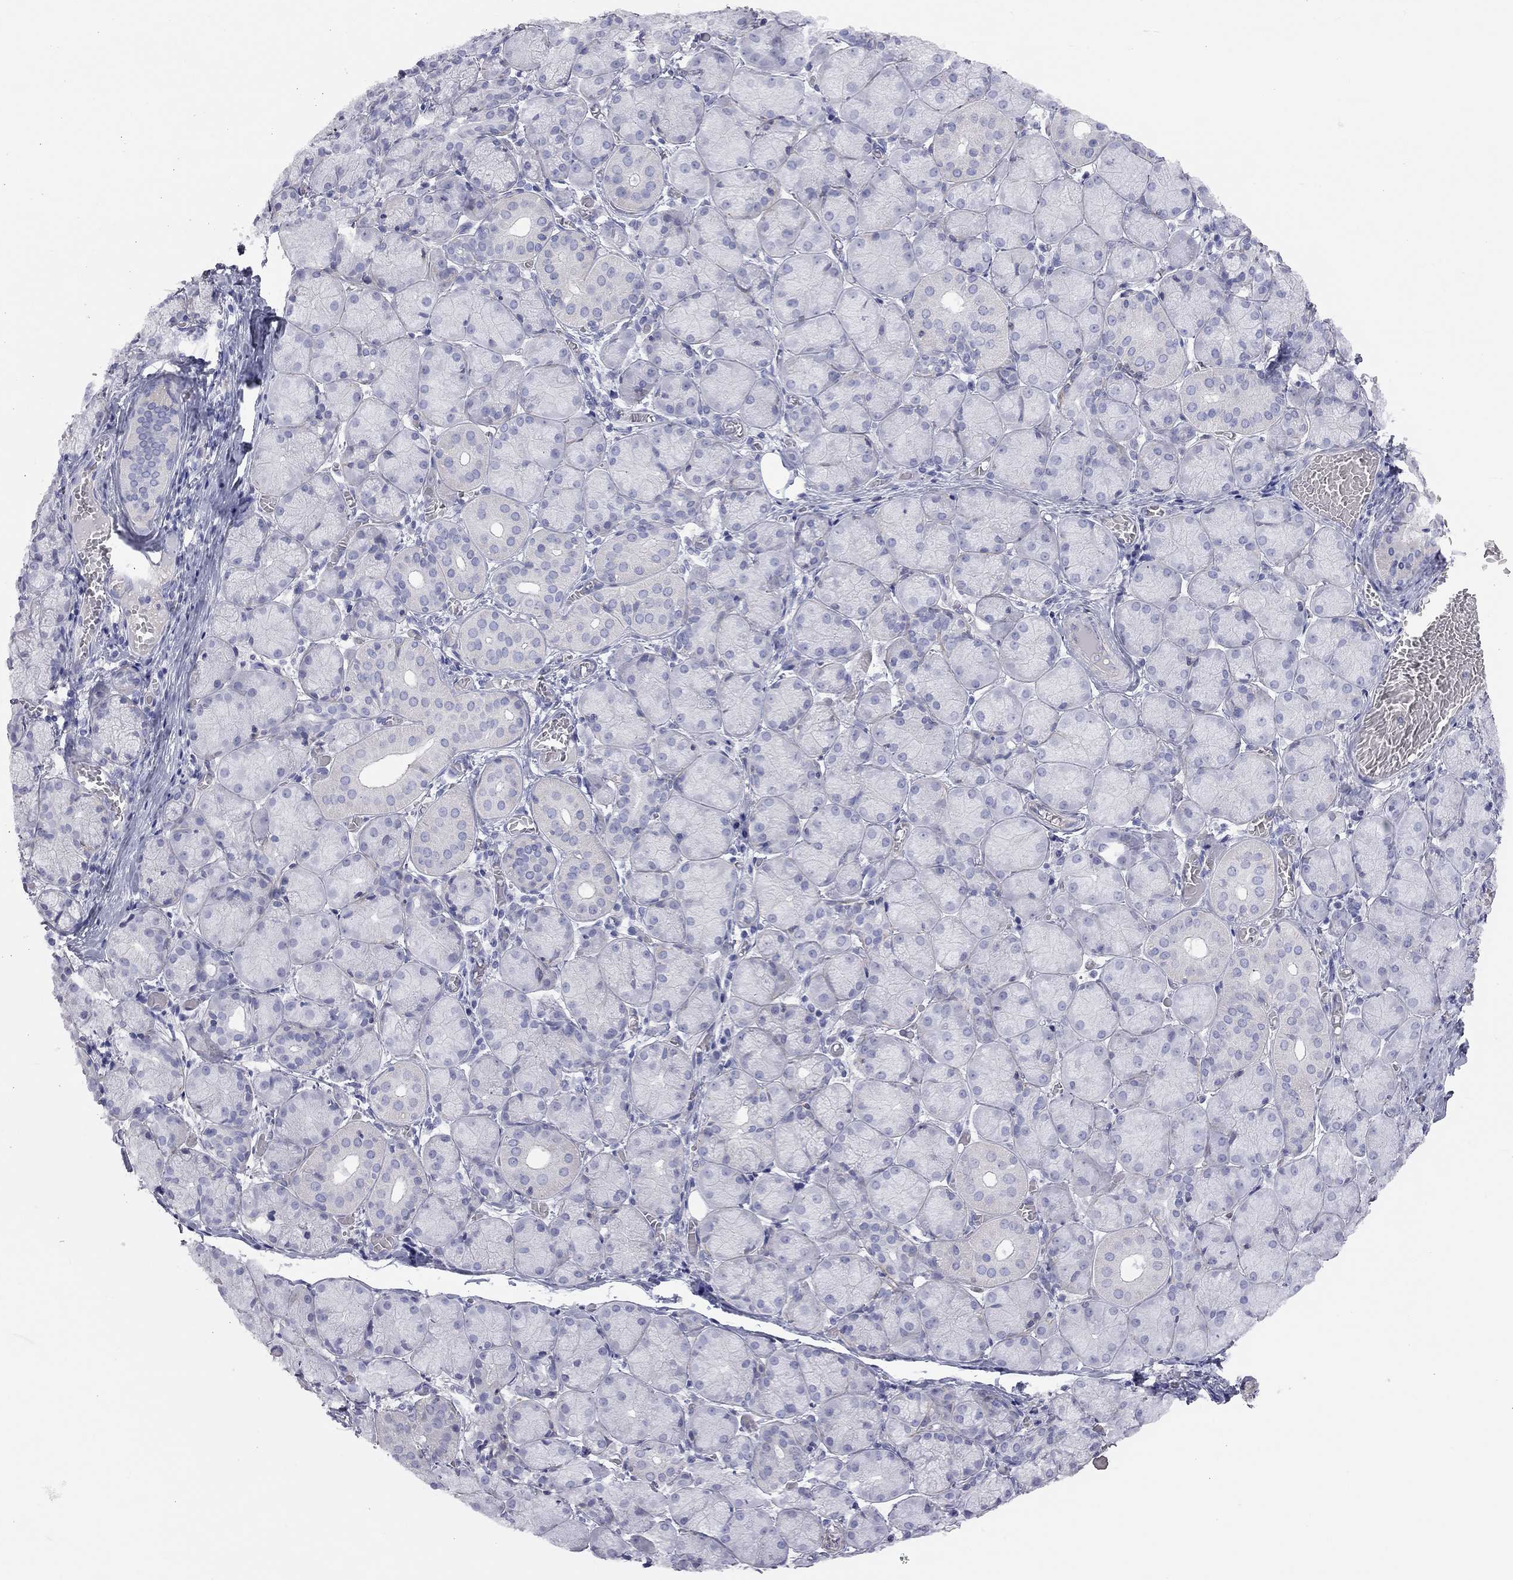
{"staining": {"intensity": "negative", "quantity": "none", "location": "none"}, "tissue": "salivary gland", "cell_type": "Glandular cells", "image_type": "normal", "snomed": [{"axis": "morphology", "description": "Normal tissue, NOS"}, {"axis": "topography", "description": "Salivary gland"}, {"axis": "topography", "description": "Peripheral nerve tissue"}], "caption": "This is an immunohistochemistry photomicrograph of benign salivary gland. There is no positivity in glandular cells.", "gene": "ADCYAP1", "patient": {"sex": "female", "age": 24}}